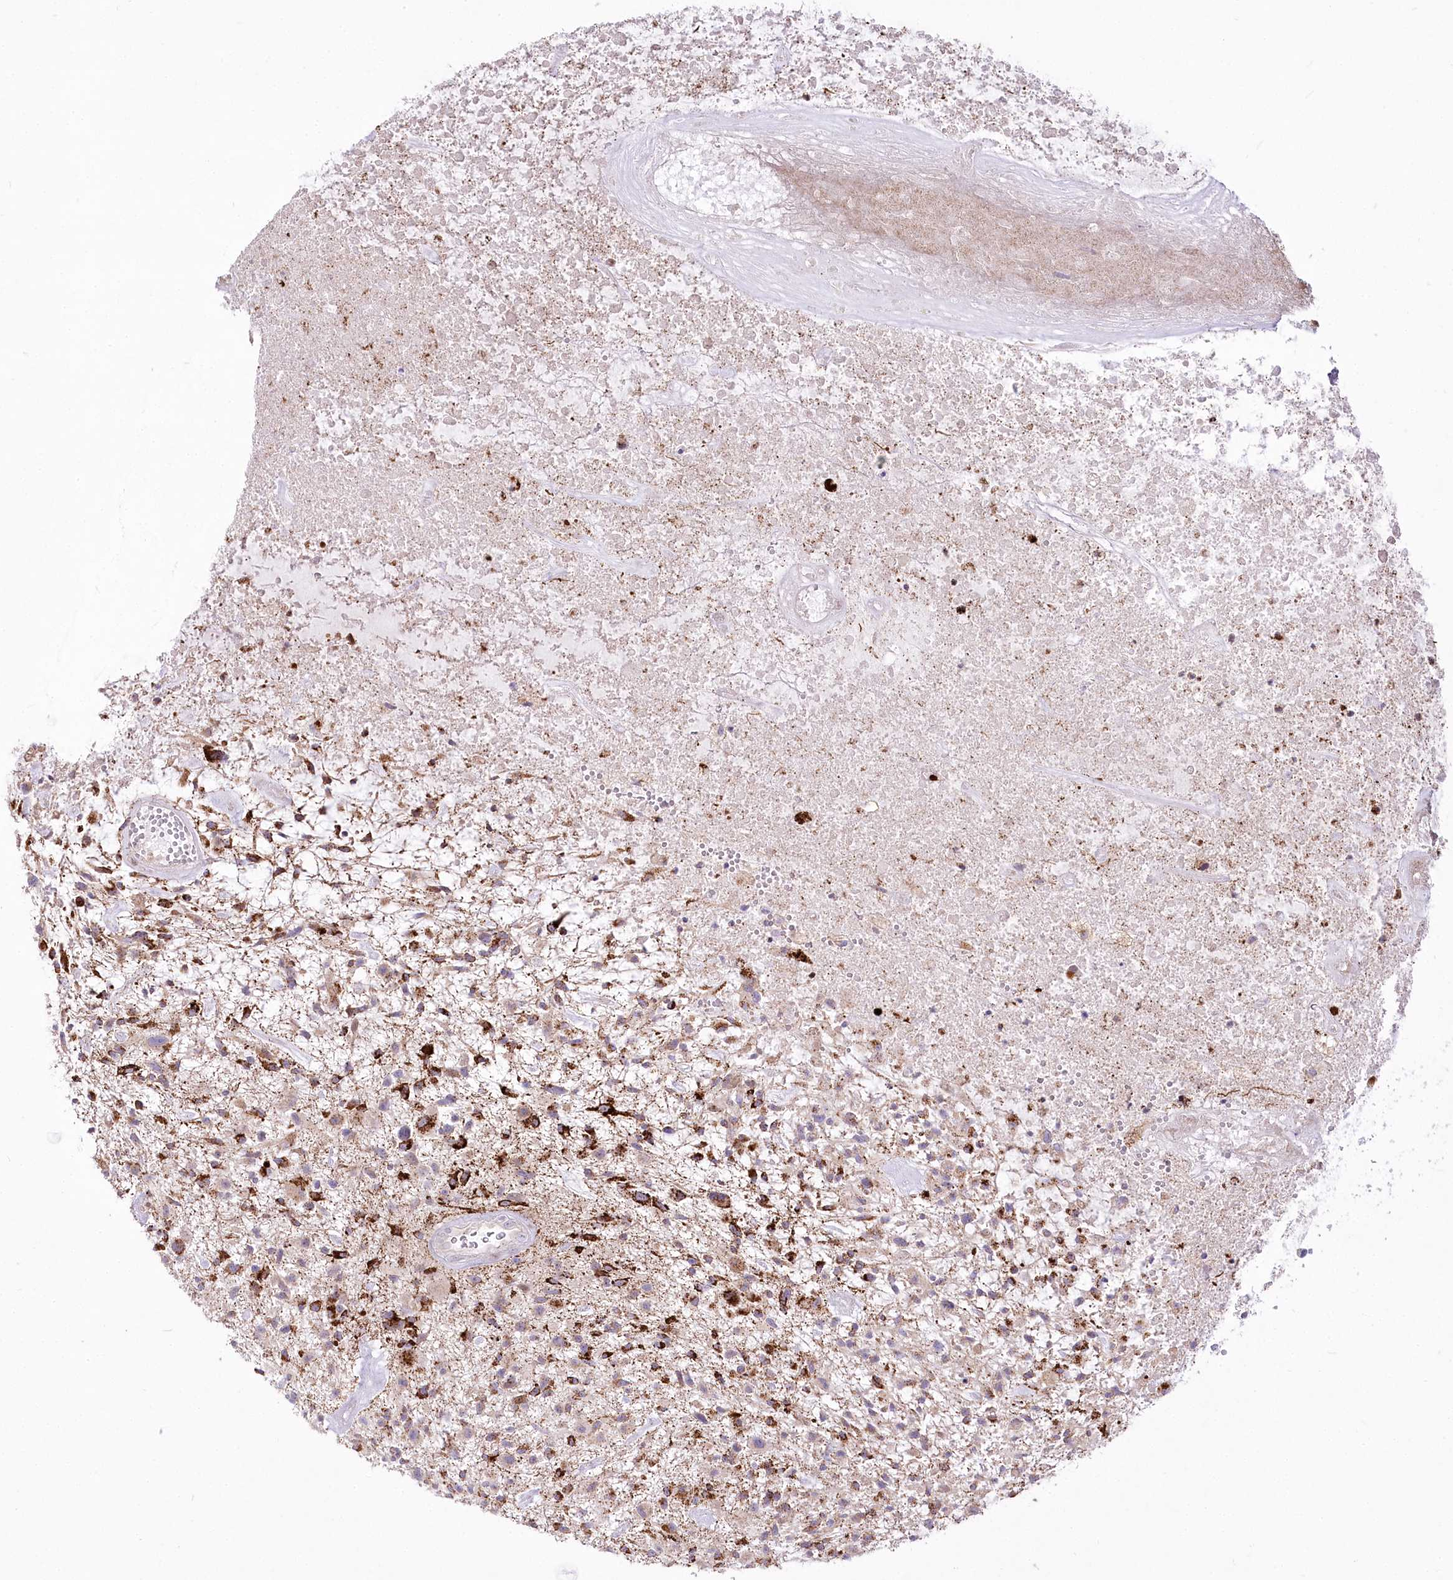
{"staining": {"intensity": "strong", "quantity": "25%-75%", "location": "cytoplasmic/membranous"}, "tissue": "glioma", "cell_type": "Tumor cells", "image_type": "cancer", "snomed": [{"axis": "morphology", "description": "Glioma, malignant, High grade"}, {"axis": "topography", "description": "Brain"}], "caption": "A histopathology image showing strong cytoplasmic/membranous positivity in about 25%-75% of tumor cells in glioma, as visualized by brown immunohistochemical staining.", "gene": "CEP164", "patient": {"sex": "male", "age": 47}}